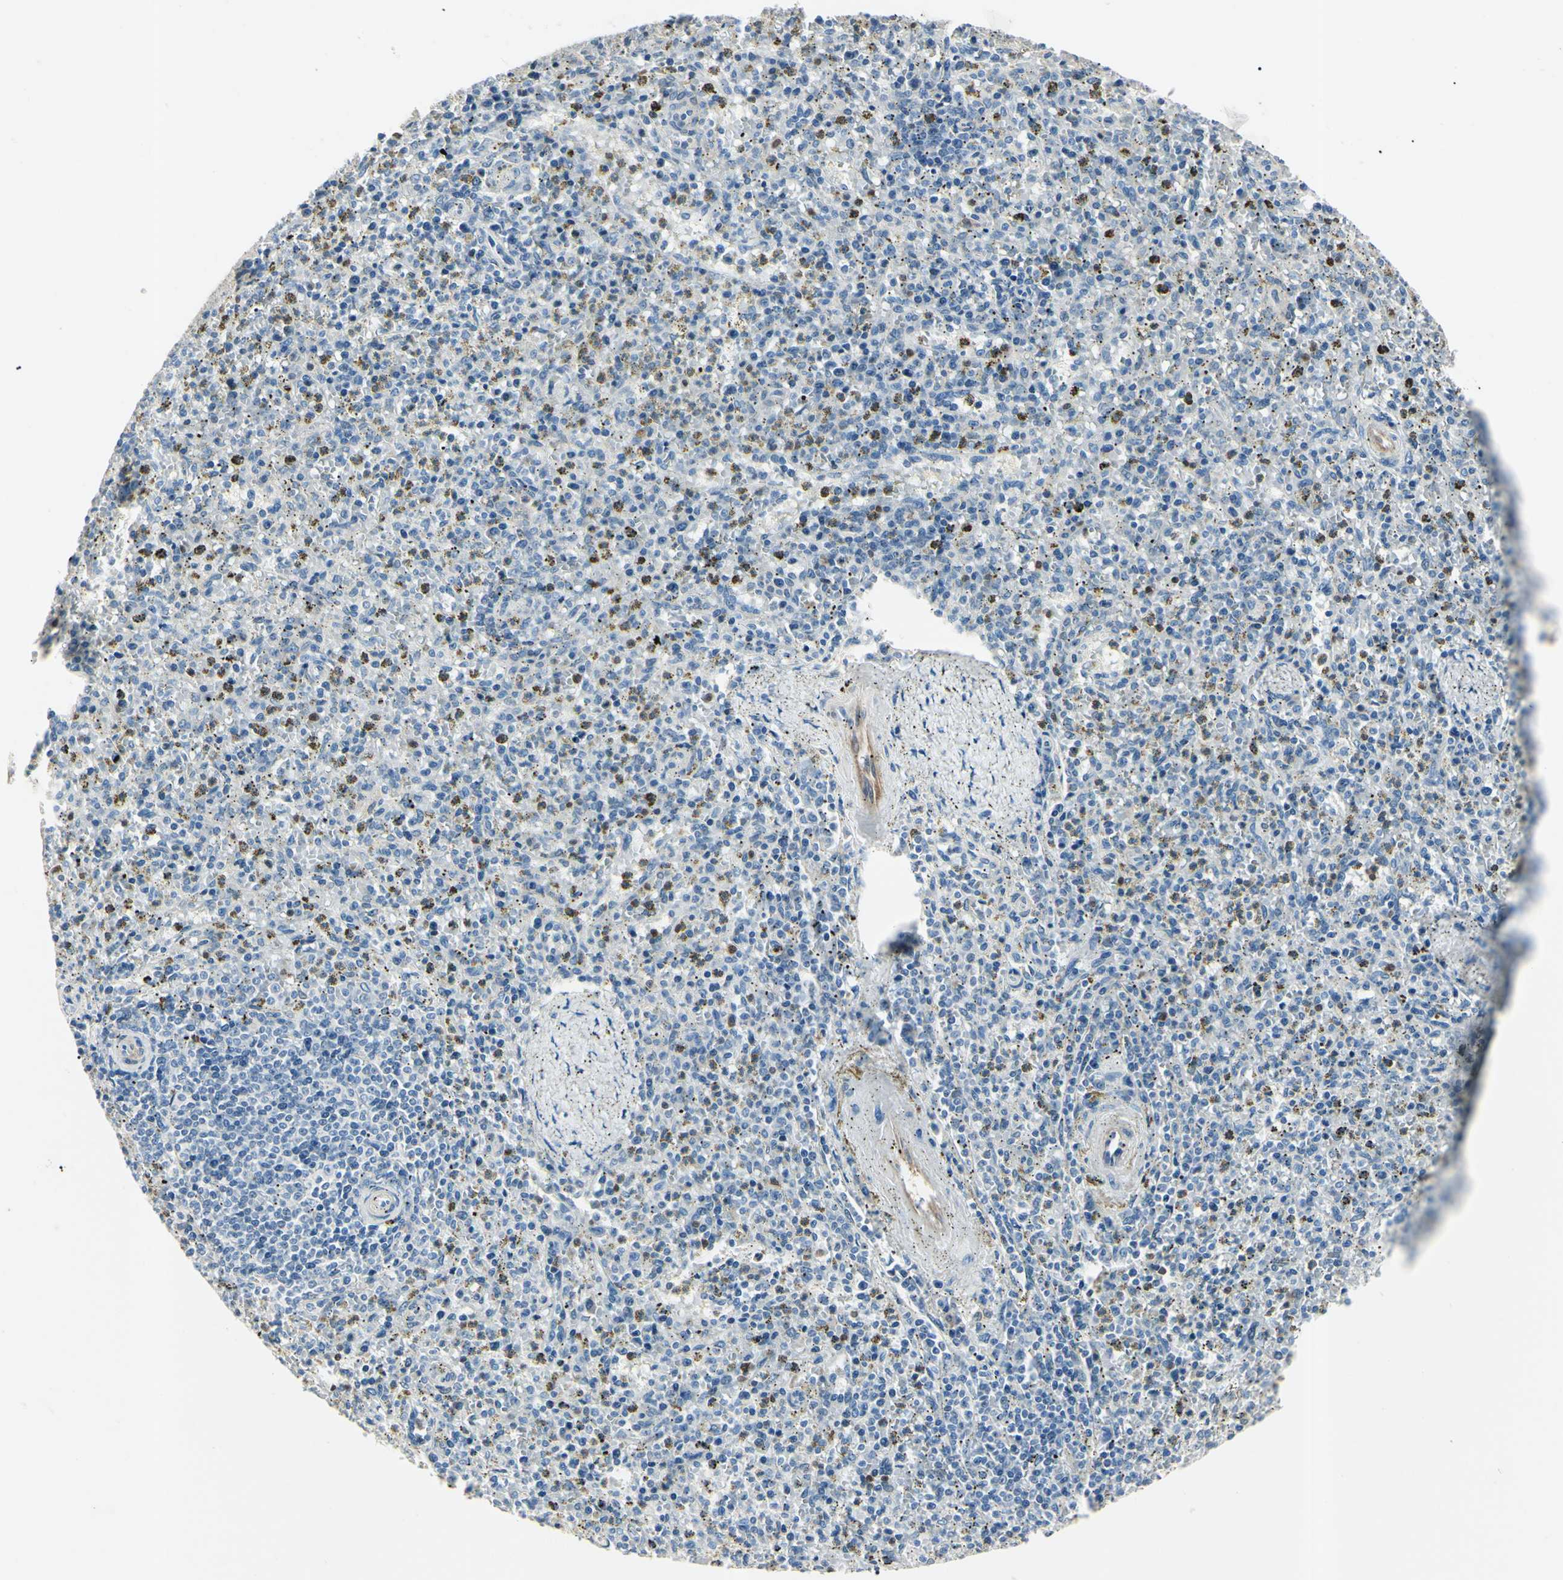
{"staining": {"intensity": "strong", "quantity": "<25%", "location": "nuclear"}, "tissue": "spleen", "cell_type": "Cells in red pulp", "image_type": "normal", "snomed": [{"axis": "morphology", "description": "Normal tissue, NOS"}, {"axis": "topography", "description": "Spleen"}], "caption": "The photomicrograph demonstrates immunohistochemical staining of normal spleen. There is strong nuclear staining is identified in about <25% of cells in red pulp.", "gene": "AKR1C3", "patient": {"sex": "male", "age": 72}}